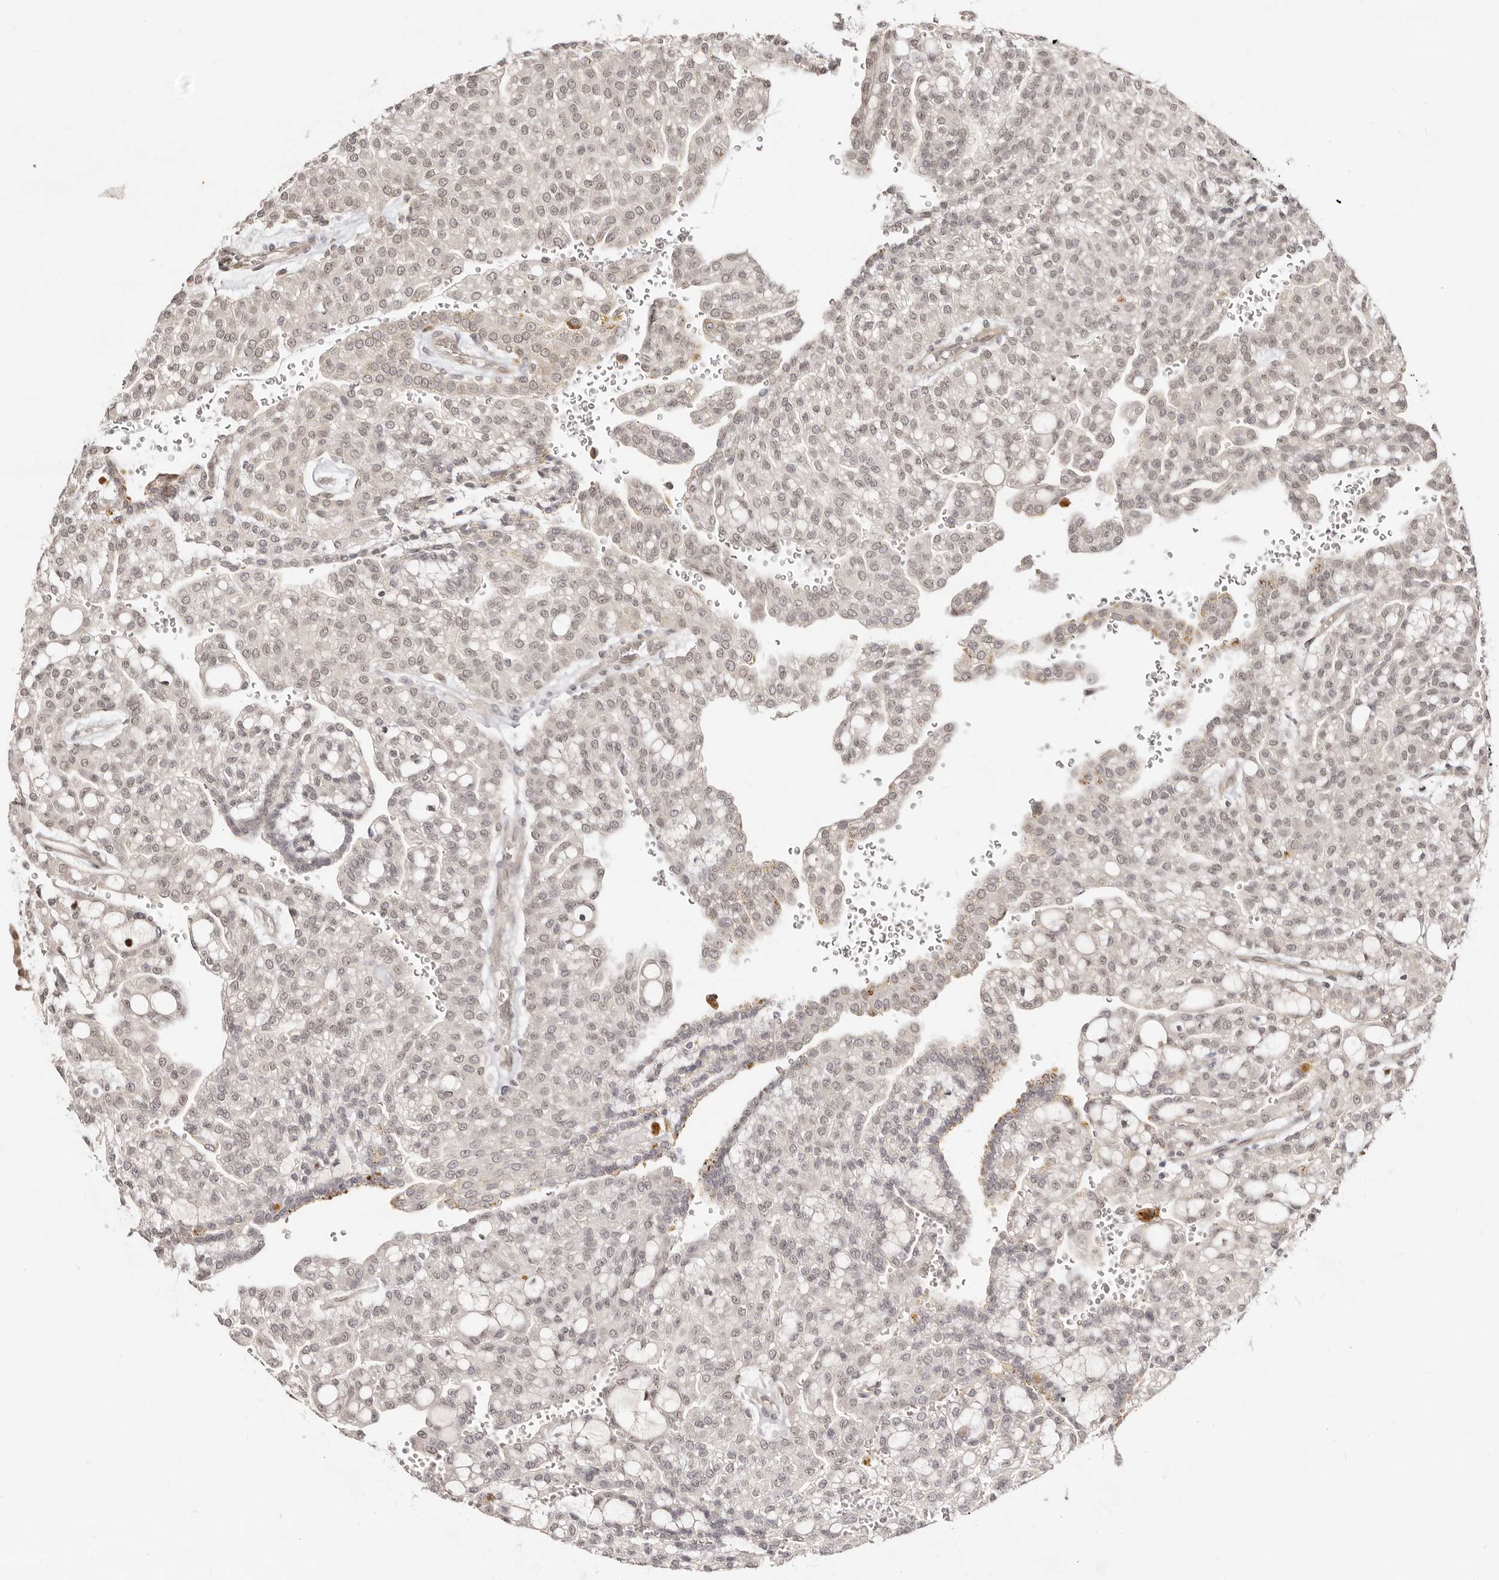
{"staining": {"intensity": "weak", "quantity": "25%-75%", "location": "nuclear"}, "tissue": "renal cancer", "cell_type": "Tumor cells", "image_type": "cancer", "snomed": [{"axis": "morphology", "description": "Adenocarcinoma, NOS"}, {"axis": "topography", "description": "Kidney"}], "caption": "Renal cancer stained for a protein reveals weak nuclear positivity in tumor cells. (Brightfield microscopy of DAB IHC at high magnification).", "gene": "LCORL", "patient": {"sex": "male", "age": 63}}